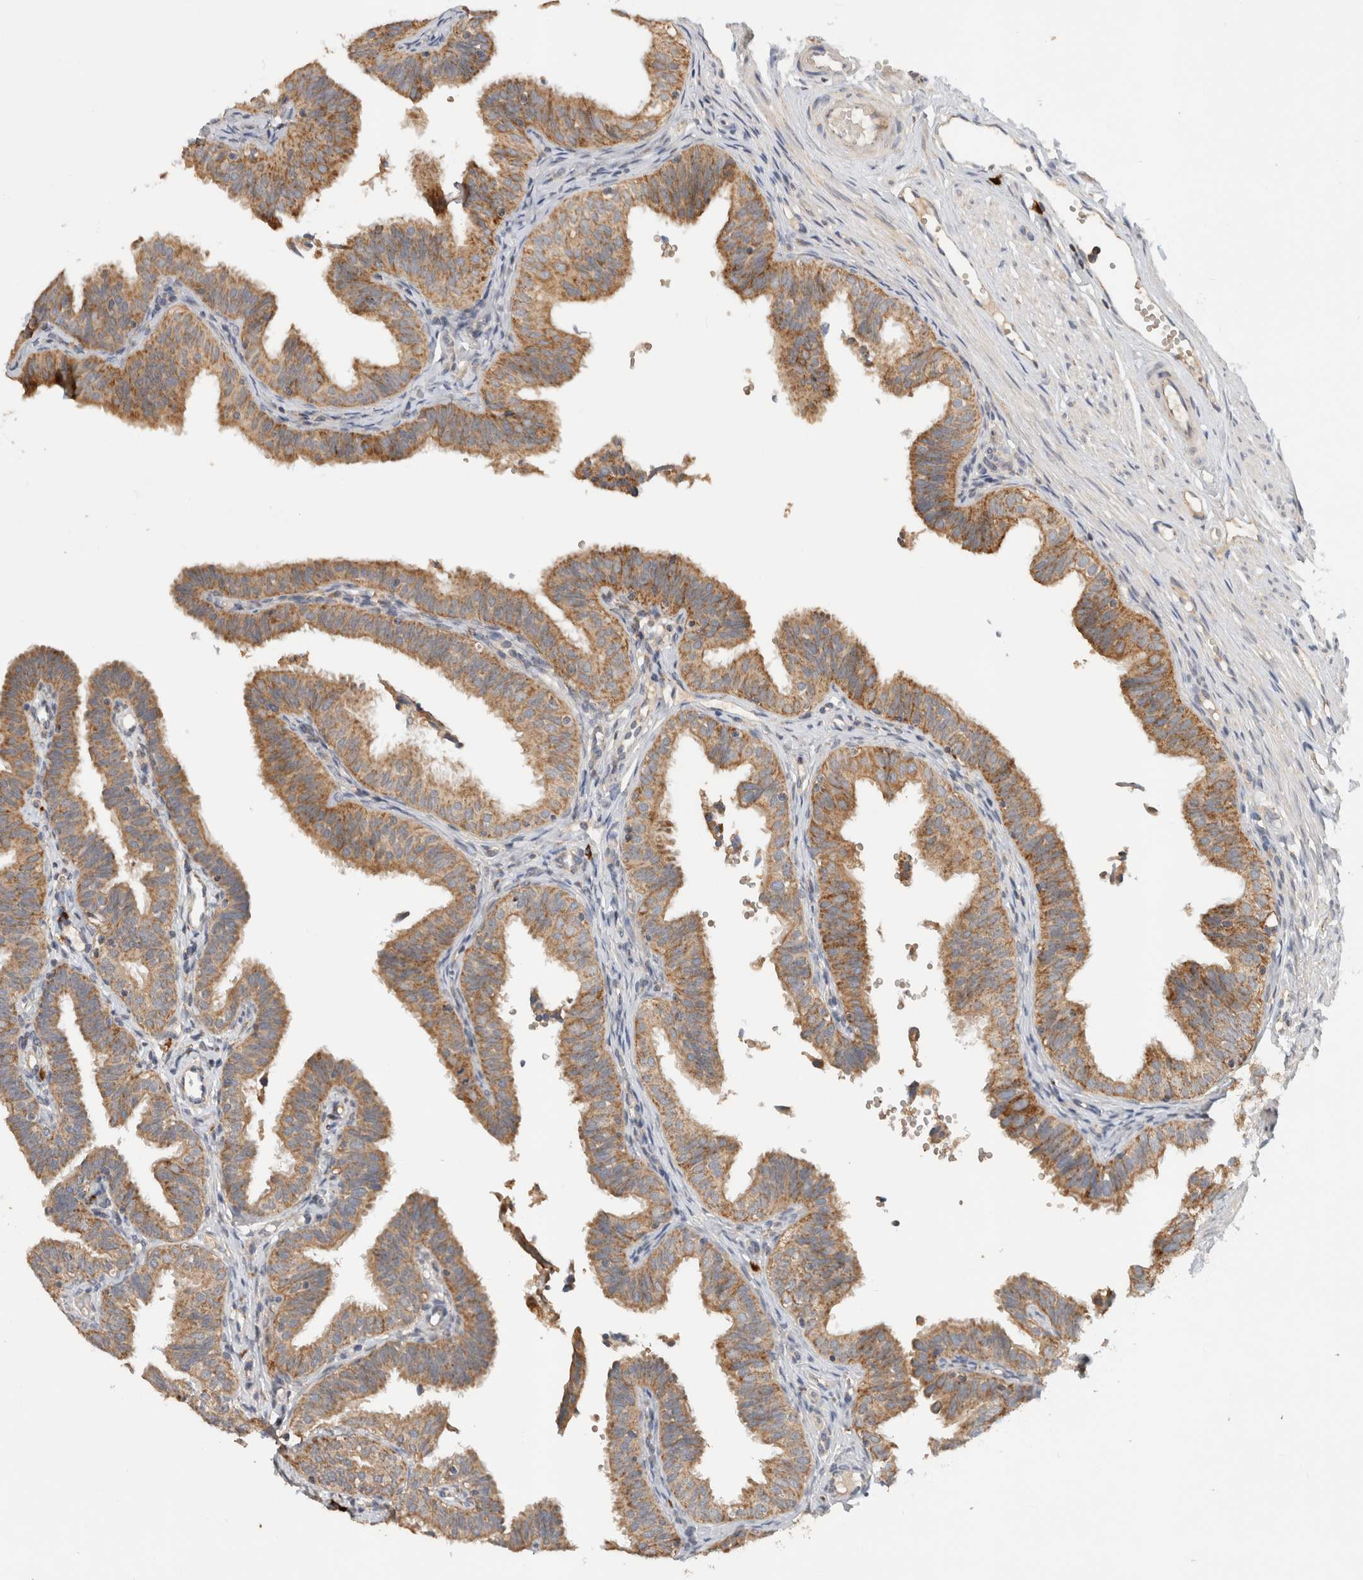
{"staining": {"intensity": "moderate", "quantity": "25%-75%", "location": "cytoplasmic/membranous"}, "tissue": "fallopian tube", "cell_type": "Glandular cells", "image_type": "normal", "snomed": [{"axis": "morphology", "description": "Normal tissue, NOS"}, {"axis": "topography", "description": "Fallopian tube"}], "caption": "This is a micrograph of immunohistochemistry staining of unremarkable fallopian tube, which shows moderate positivity in the cytoplasmic/membranous of glandular cells.", "gene": "AMPD1", "patient": {"sex": "female", "age": 35}}